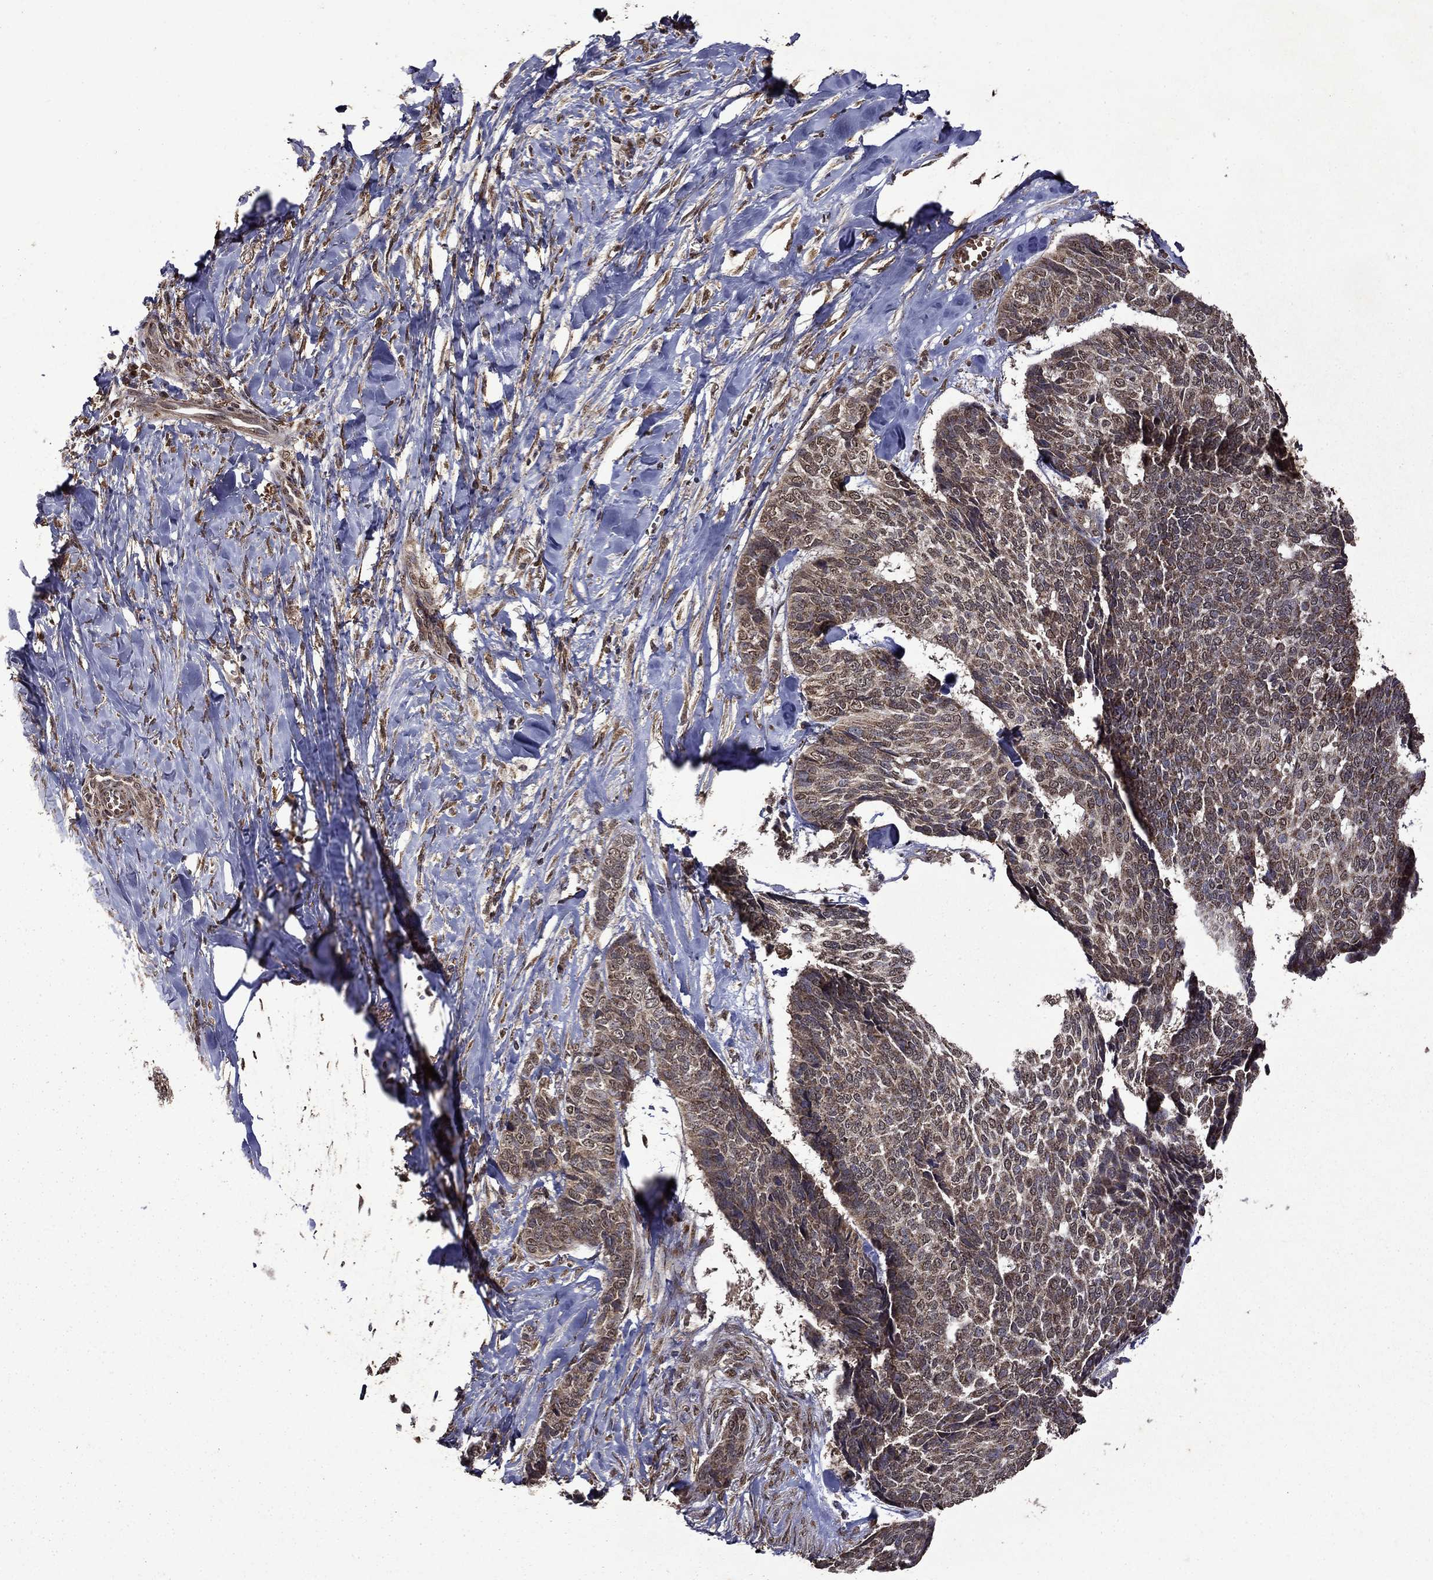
{"staining": {"intensity": "moderate", "quantity": "<25%", "location": "cytoplasmic/membranous,nuclear"}, "tissue": "skin cancer", "cell_type": "Tumor cells", "image_type": "cancer", "snomed": [{"axis": "morphology", "description": "Basal cell carcinoma"}, {"axis": "topography", "description": "Skin"}], "caption": "Skin basal cell carcinoma stained with a protein marker shows moderate staining in tumor cells.", "gene": "ITM2B", "patient": {"sex": "male", "age": 86}}